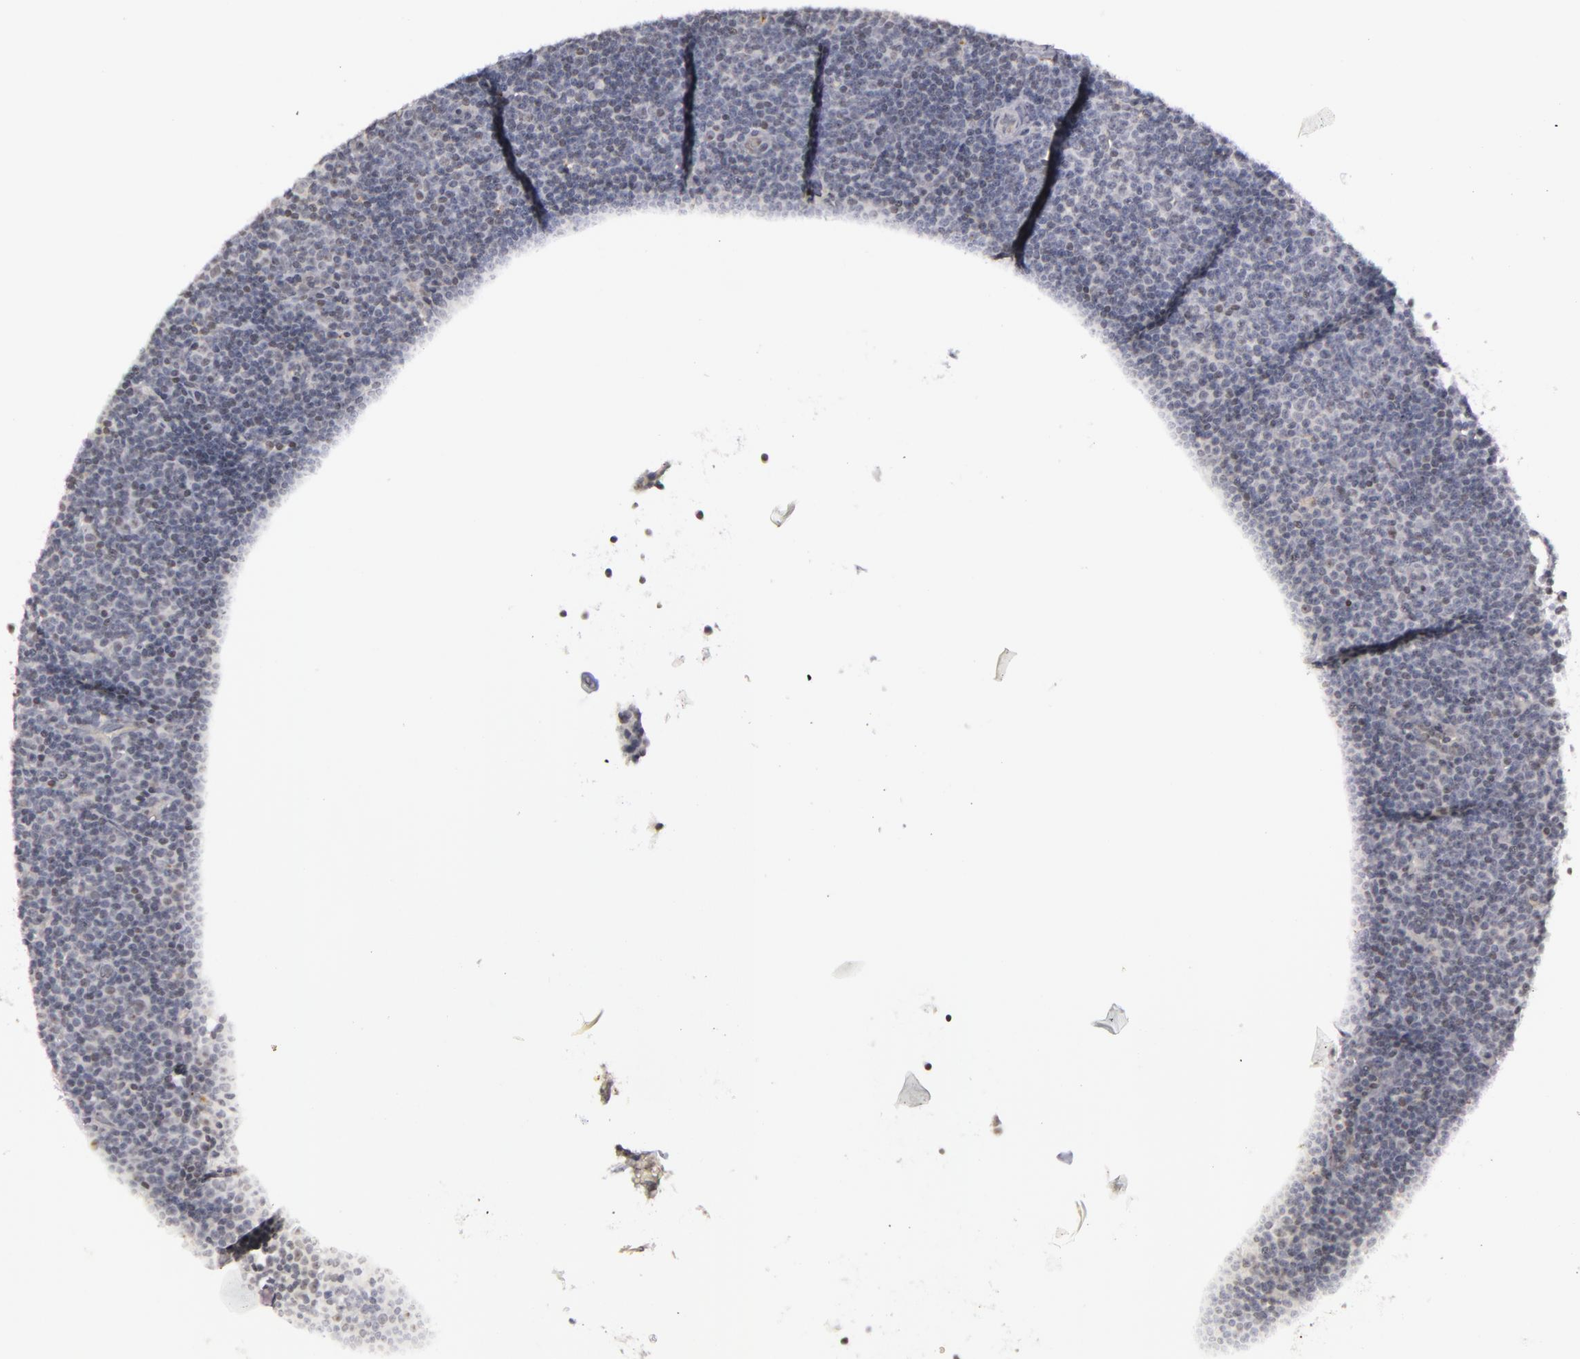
{"staining": {"intensity": "negative", "quantity": "none", "location": "none"}, "tissue": "lymphoma", "cell_type": "Tumor cells", "image_type": "cancer", "snomed": [{"axis": "morphology", "description": "Malignant lymphoma, non-Hodgkin's type, Low grade"}, {"axis": "topography", "description": "Lymph node"}], "caption": "This is an immunohistochemistry (IHC) histopathology image of human low-grade malignant lymphoma, non-Hodgkin's type. There is no staining in tumor cells.", "gene": "RRP7A", "patient": {"sex": "male", "age": 57}}